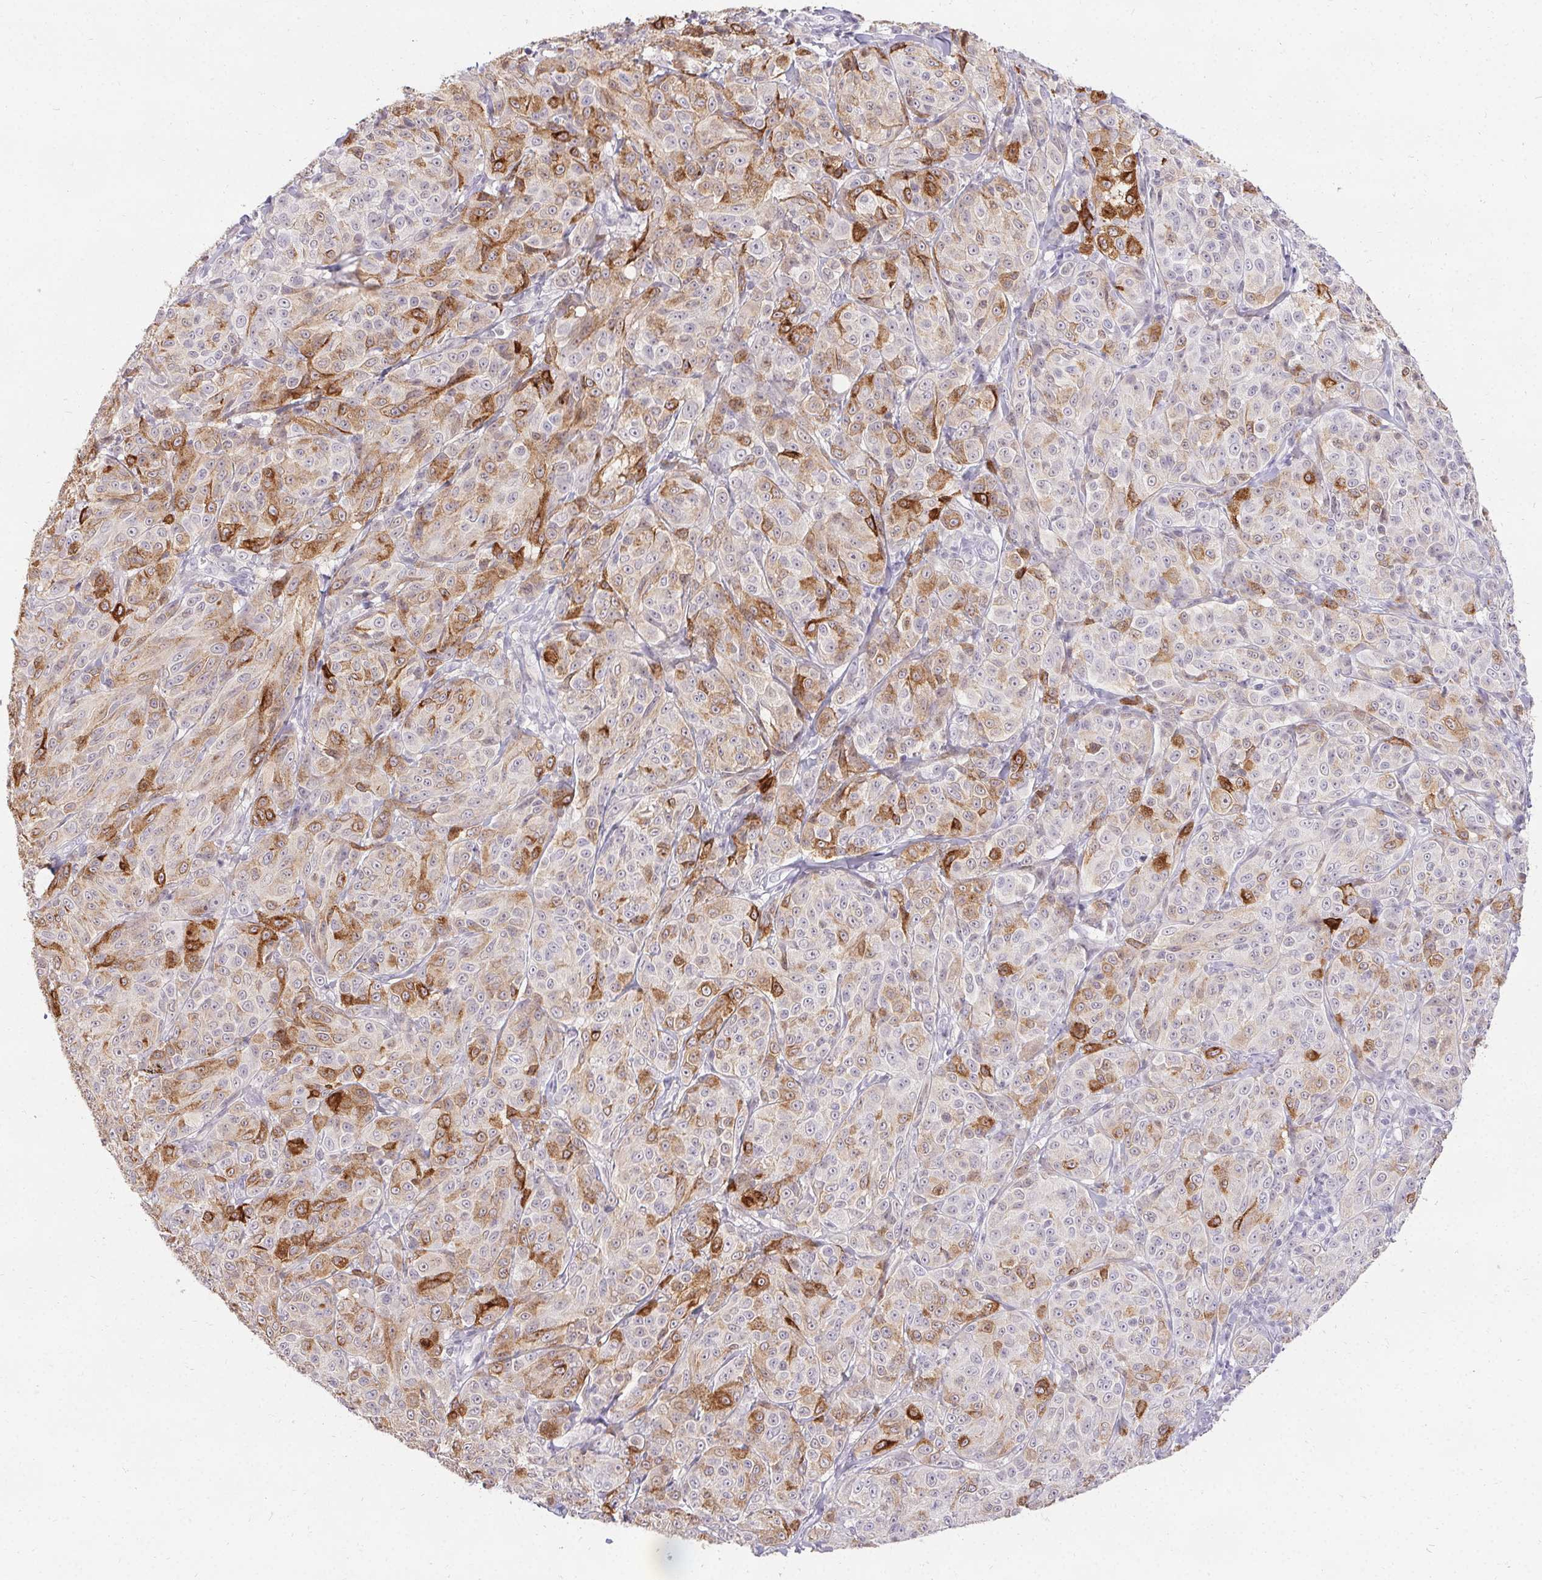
{"staining": {"intensity": "strong", "quantity": "<25%", "location": "cytoplasmic/membranous"}, "tissue": "melanoma", "cell_type": "Tumor cells", "image_type": "cancer", "snomed": [{"axis": "morphology", "description": "Malignant melanoma, NOS"}, {"axis": "topography", "description": "Skin"}], "caption": "Immunohistochemistry (IHC) image of neoplastic tissue: malignant melanoma stained using IHC reveals medium levels of strong protein expression localized specifically in the cytoplasmic/membranous of tumor cells, appearing as a cytoplasmic/membranous brown color.", "gene": "PMEL", "patient": {"sex": "male", "age": 89}}